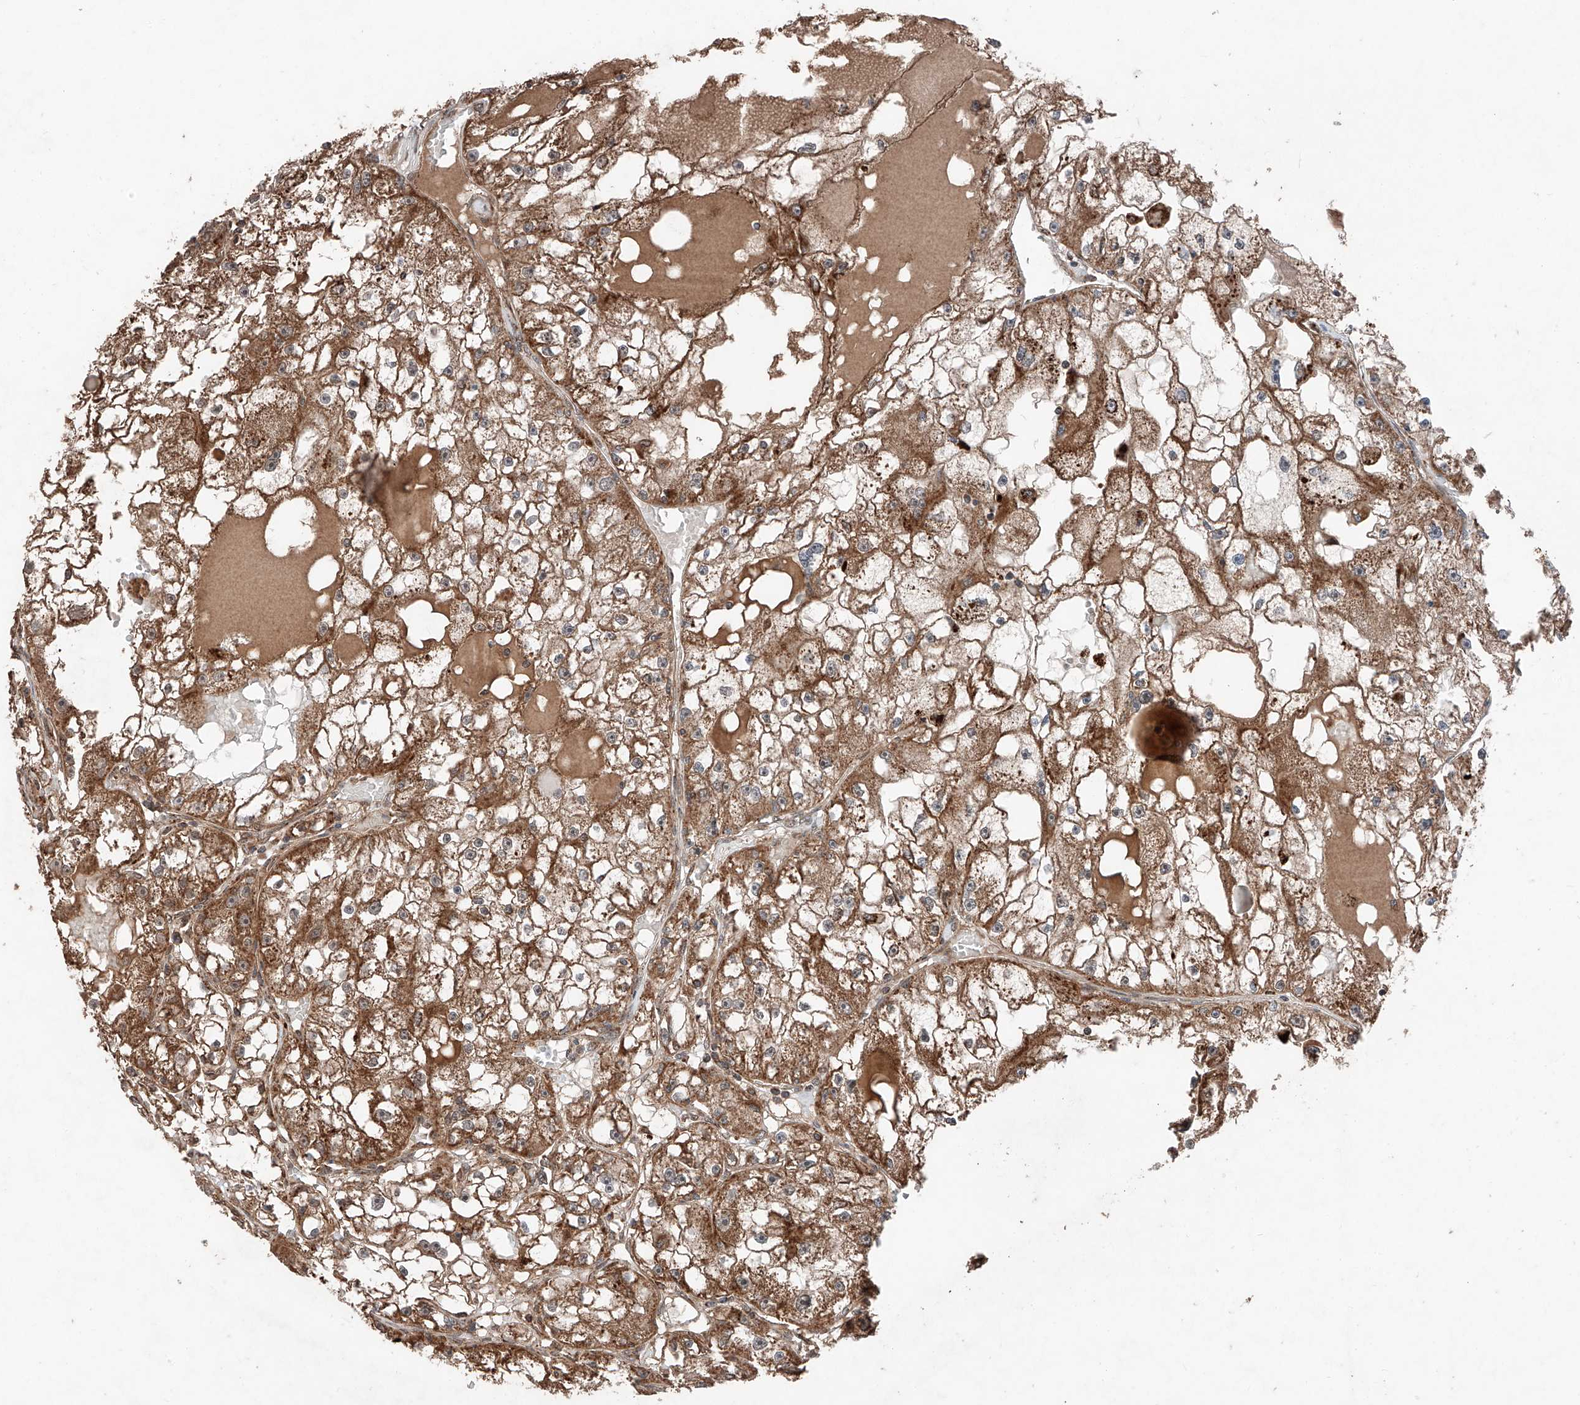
{"staining": {"intensity": "moderate", "quantity": ">75%", "location": "cytoplasmic/membranous"}, "tissue": "renal cancer", "cell_type": "Tumor cells", "image_type": "cancer", "snomed": [{"axis": "morphology", "description": "Adenocarcinoma, NOS"}, {"axis": "topography", "description": "Kidney"}], "caption": "A photomicrograph of human adenocarcinoma (renal) stained for a protein shows moderate cytoplasmic/membranous brown staining in tumor cells.", "gene": "ZSCAN29", "patient": {"sex": "male", "age": 56}}